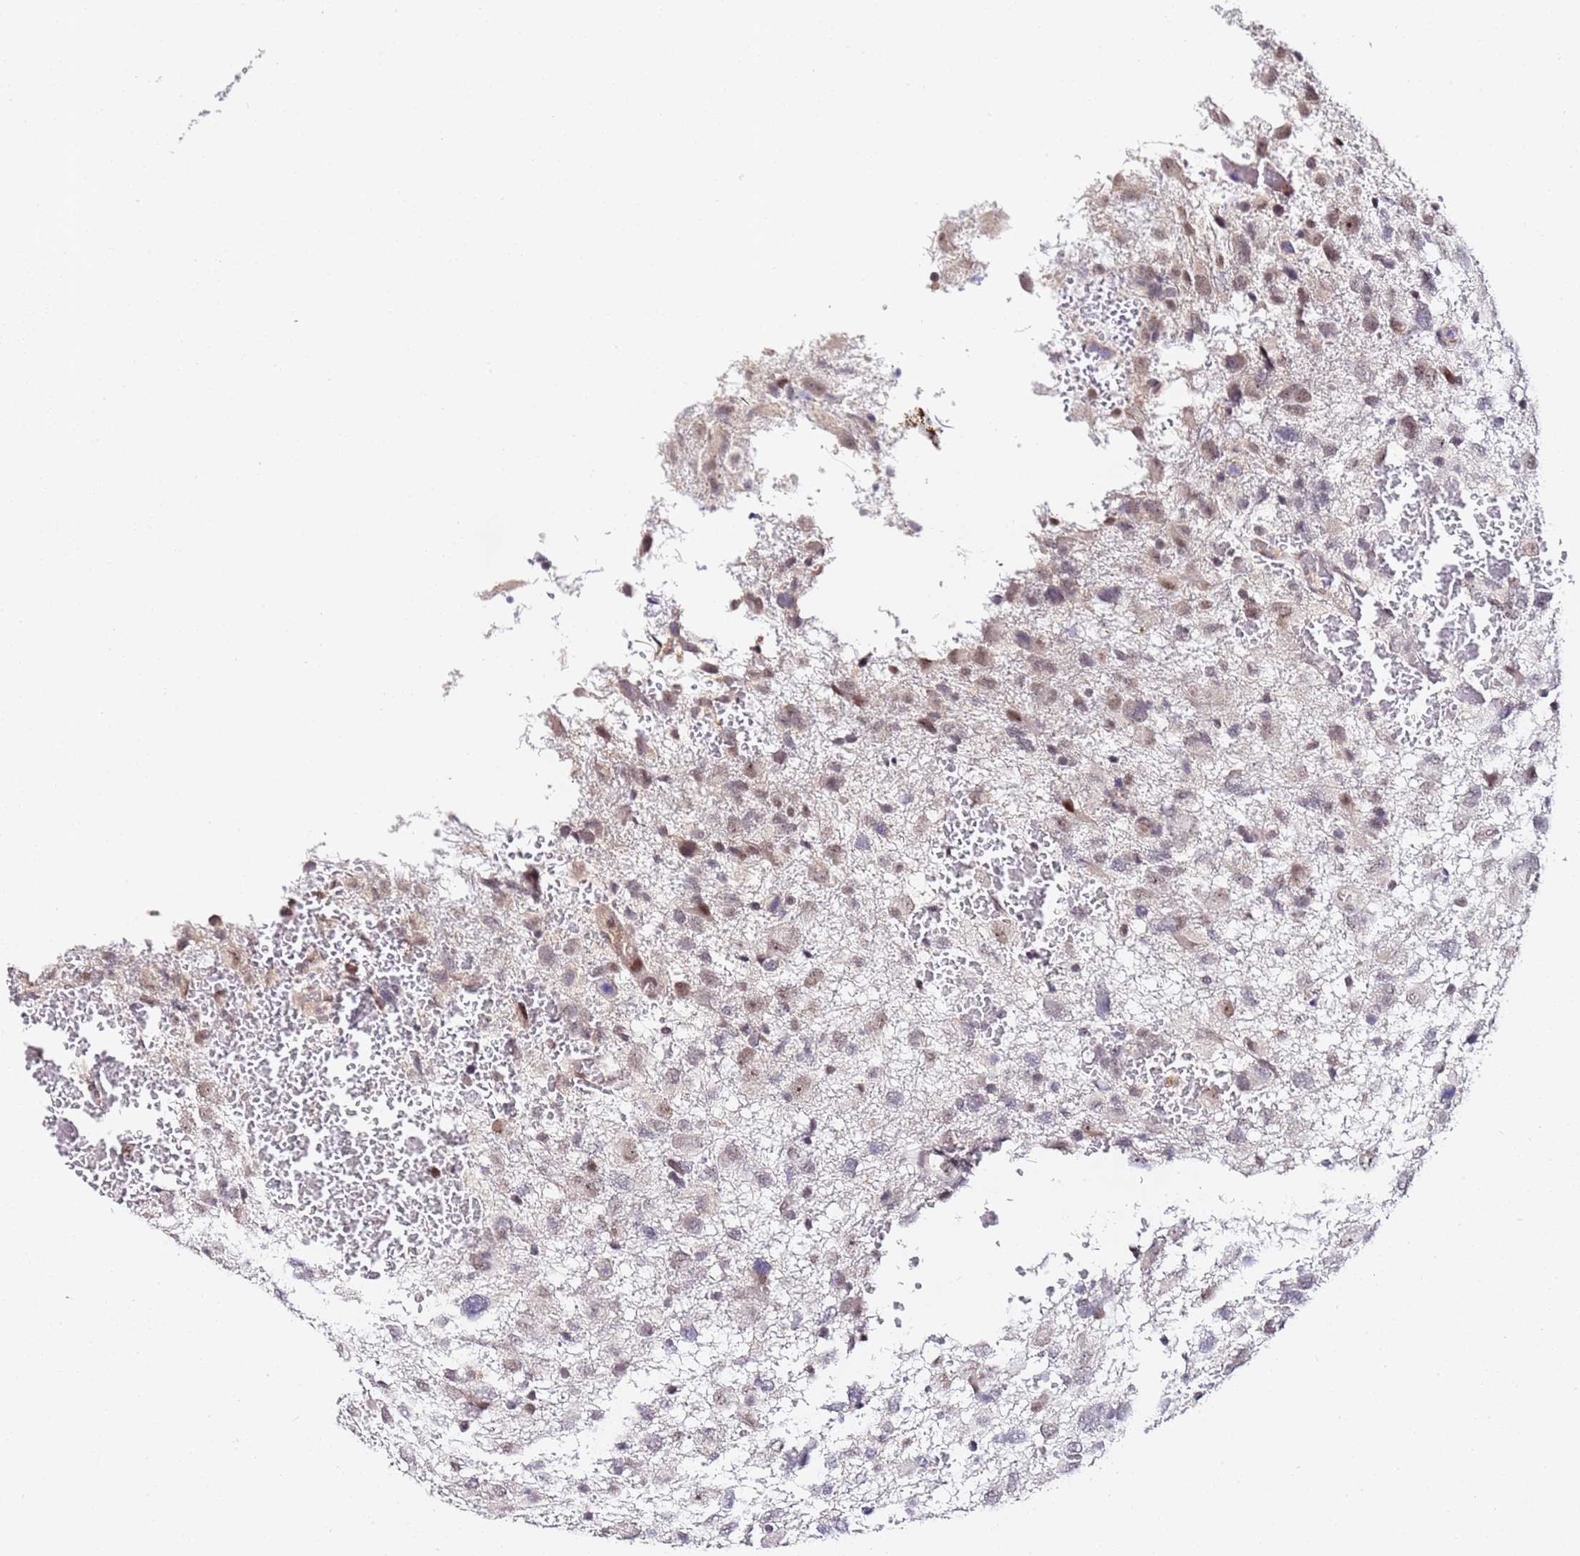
{"staining": {"intensity": "moderate", "quantity": "25%-75%", "location": "nuclear"}, "tissue": "glioma", "cell_type": "Tumor cells", "image_type": "cancer", "snomed": [{"axis": "morphology", "description": "Glioma, malignant, High grade"}, {"axis": "topography", "description": "Brain"}], "caption": "Brown immunohistochemical staining in malignant glioma (high-grade) shows moderate nuclear expression in approximately 25%-75% of tumor cells.", "gene": "LSM3", "patient": {"sex": "male", "age": 61}}